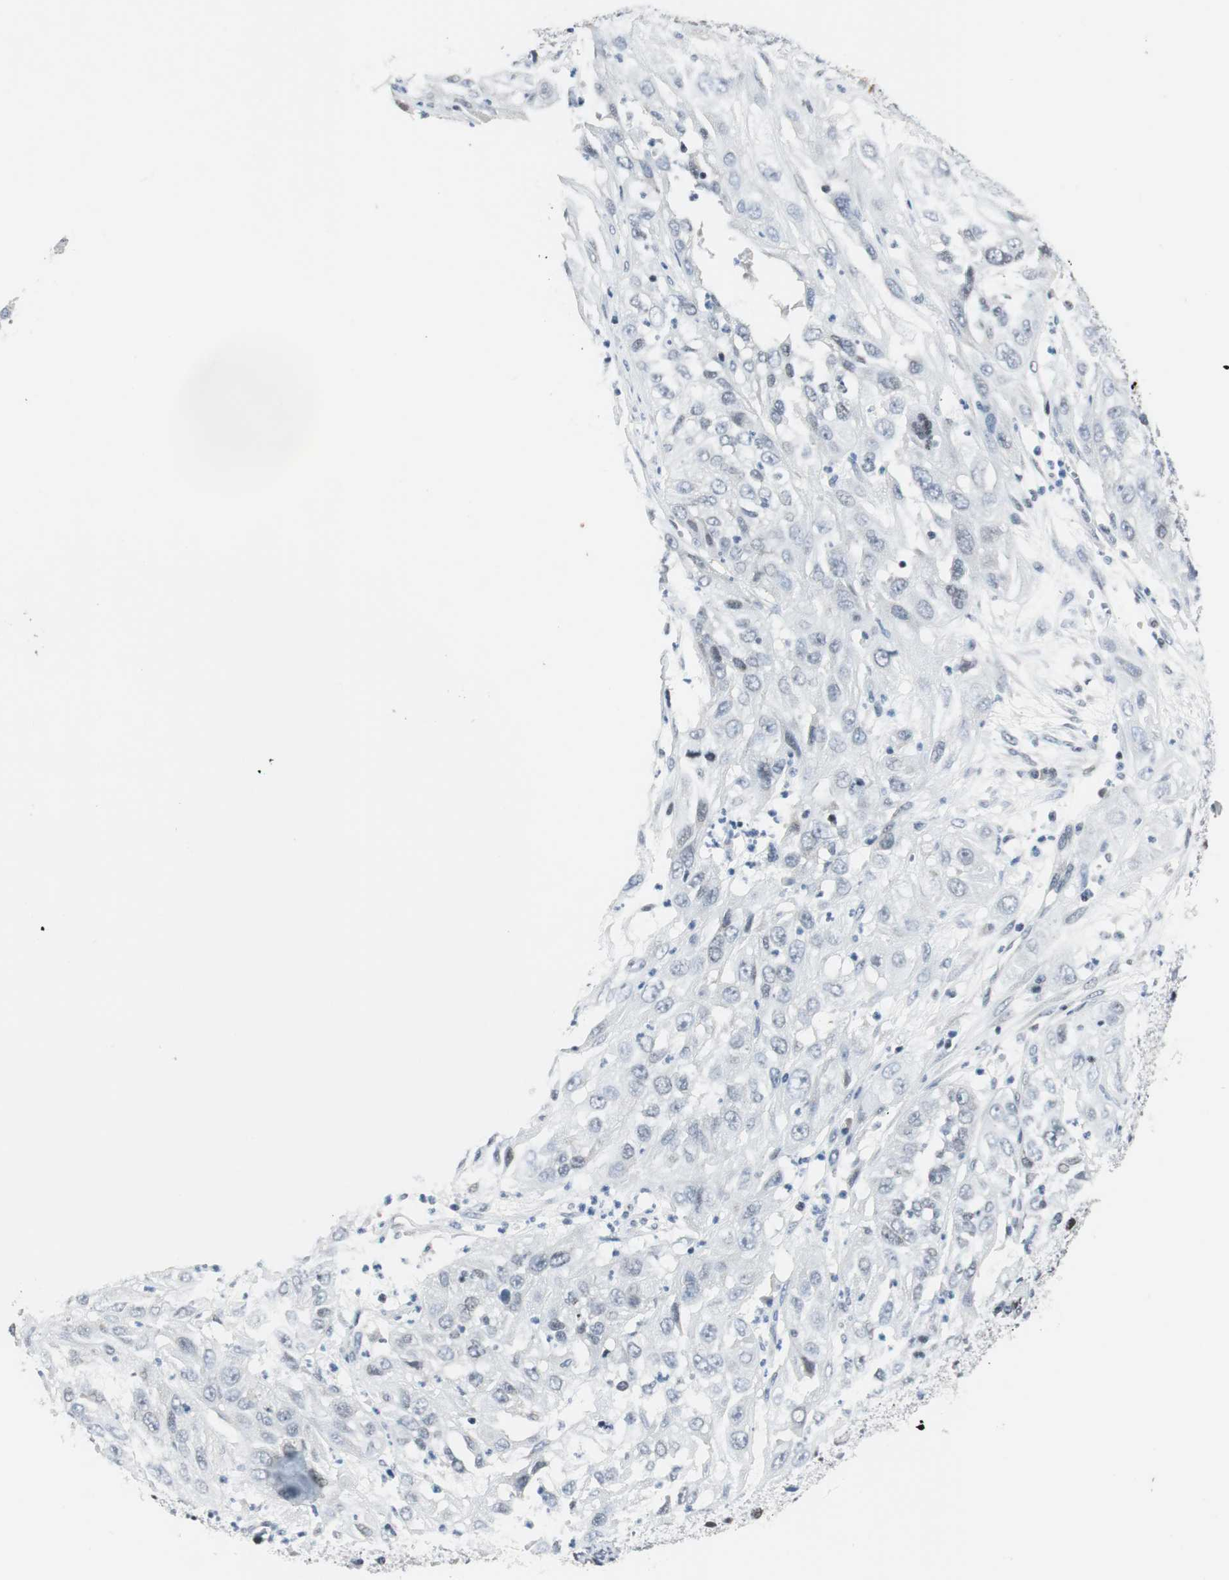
{"staining": {"intensity": "negative", "quantity": "none", "location": "none"}, "tissue": "cervical cancer", "cell_type": "Tumor cells", "image_type": "cancer", "snomed": [{"axis": "morphology", "description": "Squamous cell carcinoma, NOS"}, {"axis": "topography", "description": "Cervix"}], "caption": "This is an immunohistochemistry micrograph of human cervical cancer (squamous cell carcinoma). There is no positivity in tumor cells.", "gene": "MTA1", "patient": {"sex": "female", "age": 32}}